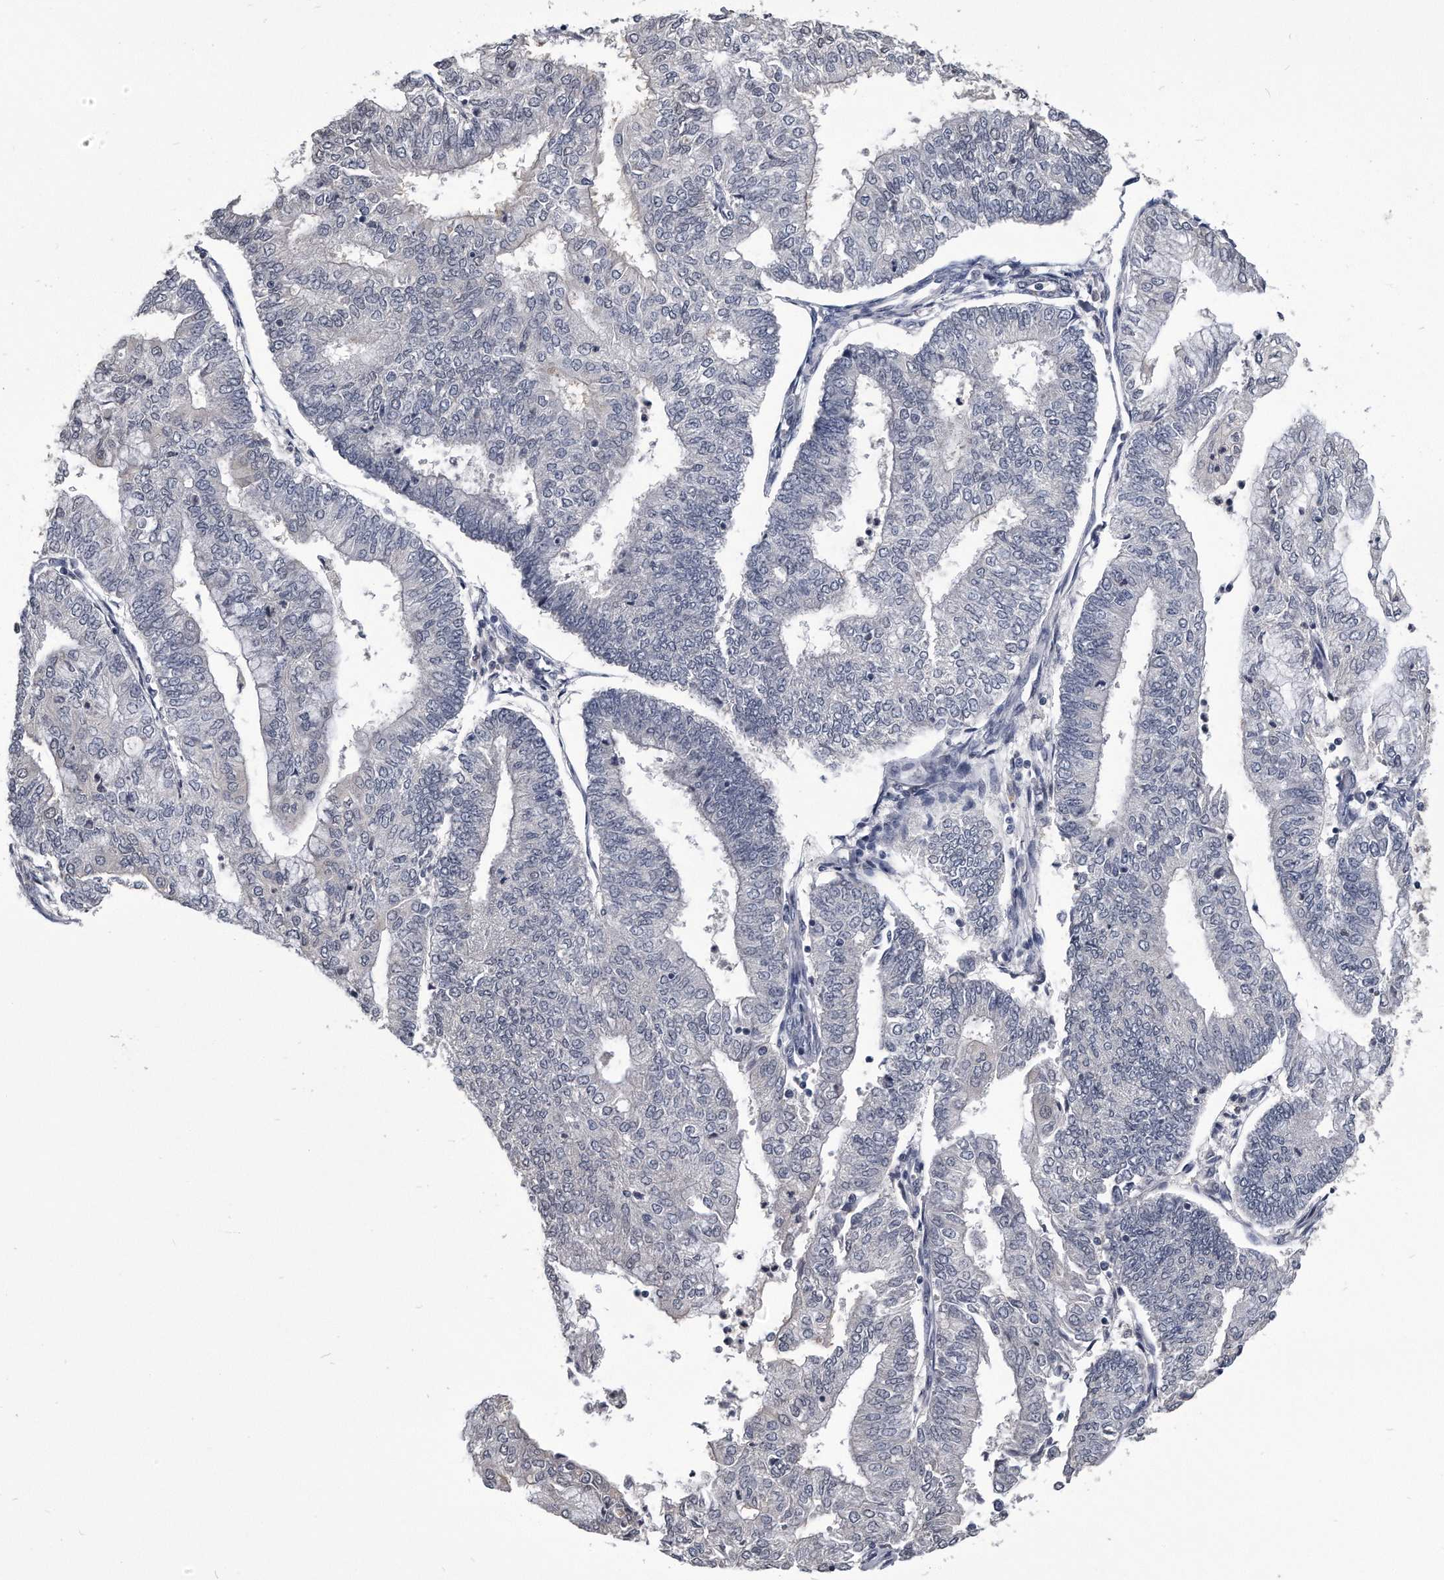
{"staining": {"intensity": "negative", "quantity": "none", "location": "none"}, "tissue": "endometrial cancer", "cell_type": "Tumor cells", "image_type": "cancer", "snomed": [{"axis": "morphology", "description": "Adenocarcinoma, NOS"}, {"axis": "topography", "description": "Endometrium"}], "caption": "Human endometrial cancer stained for a protein using immunohistochemistry reveals no staining in tumor cells.", "gene": "PDXK", "patient": {"sex": "female", "age": 59}}